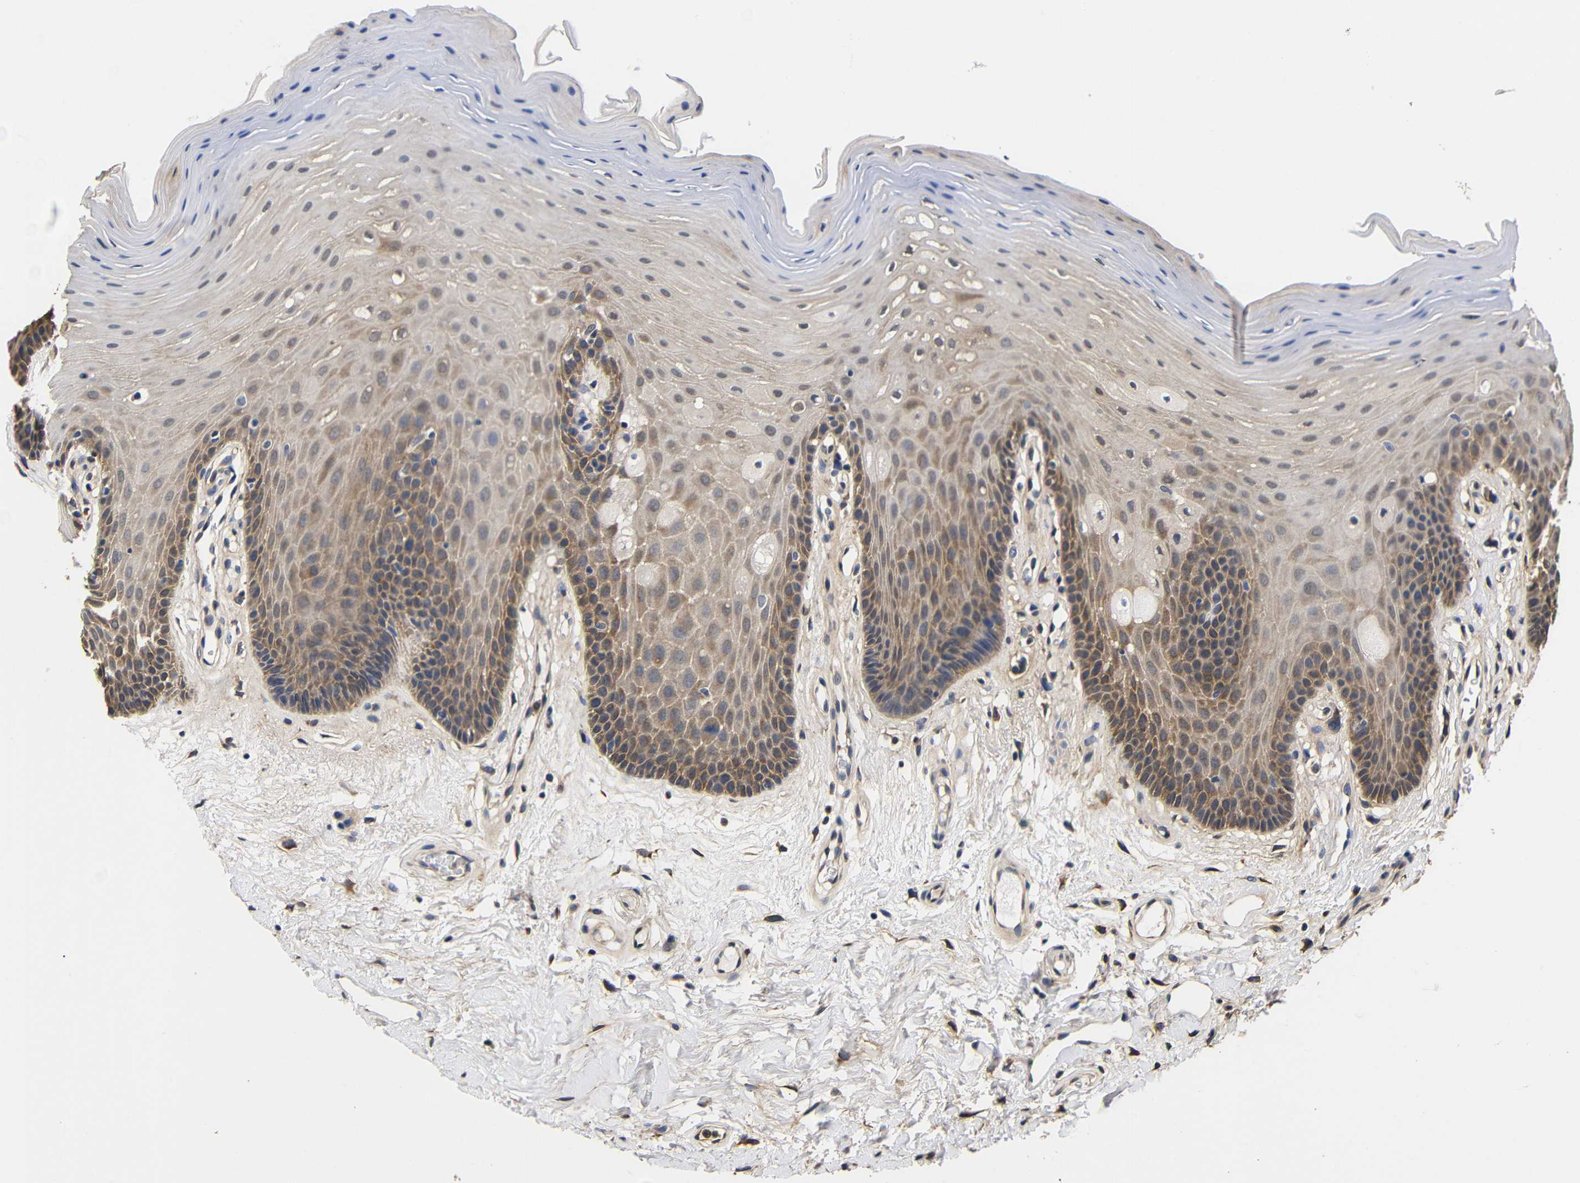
{"staining": {"intensity": "moderate", "quantity": ">75%", "location": "cytoplasmic/membranous"}, "tissue": "oral mucosa", "cell_type": "Squamous epithelial cells", "image_type": "normal", "snomed": [{"axis": "morphology", "description": "Normal tissue, NOS"}, {"axis": "morphology", "description": "Squamous cell carcinoma, NOS"}, {"axis": "topography", "description": "Skeletal muscle"}, {"axis": "topography", "description": "Adipose tissue"}, {"axis": "topography", "description": "Vascular tissue"}, {"axis": "topography", "description": "Oral tissue"}, {"axis": "topography", "description": "Peripheral nerve tissue"}, {"axis": "topography", "description": "Head-Neck"}], "caption": "IHC micrograph of benign oral mucosa stained for a protein (brown), which displays medium levels of moderate cytoplasmic/membranous expression in approximately >75% of squamous epithelial cells.", "gene": "LRRCC1", "patient": {"sex": "male", "age": 71}}